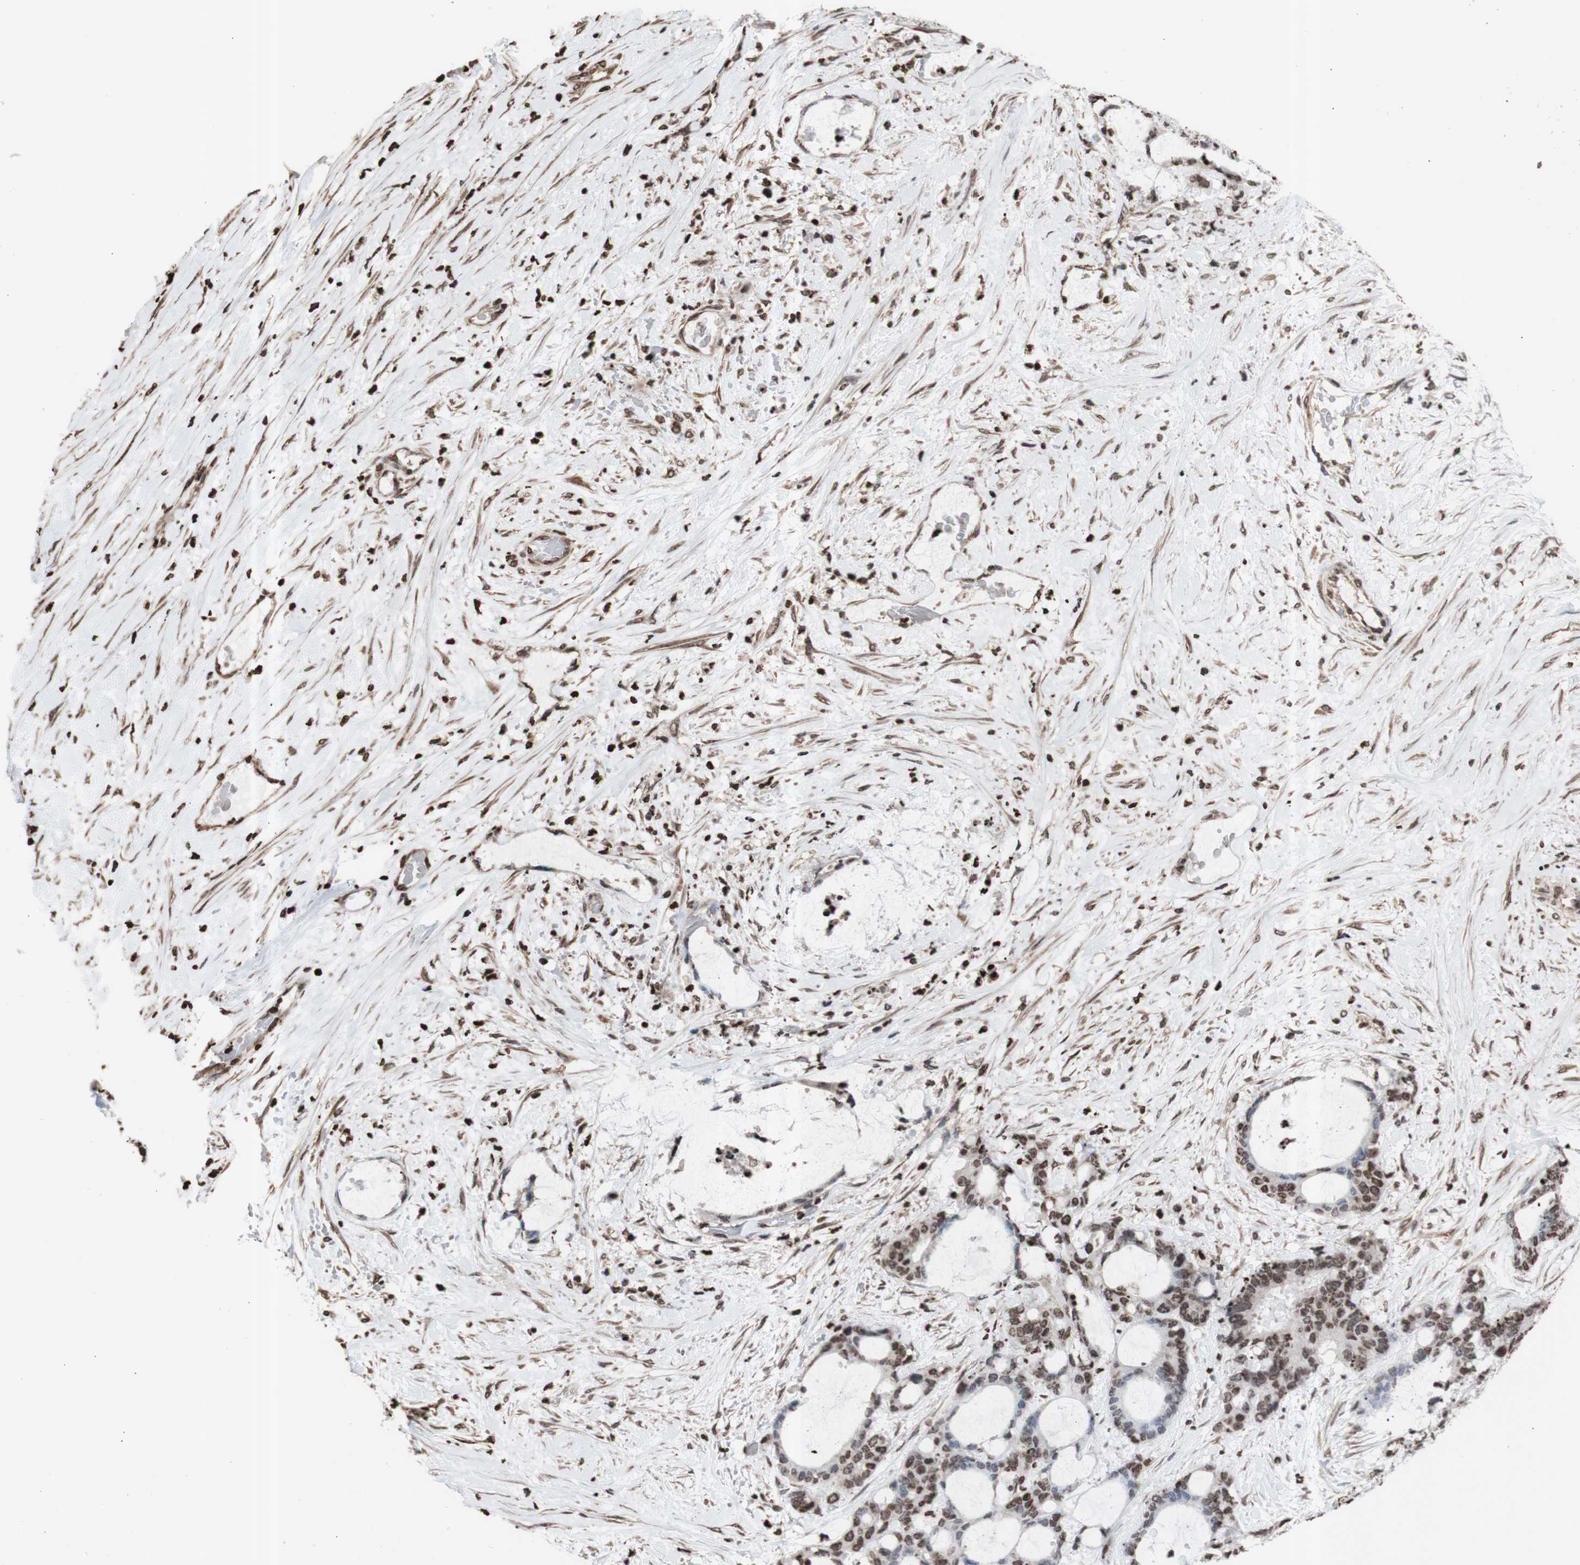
{"staining": {"intensity": "moderate", "quantity": ">75%", "location": "nuclear"}, "tissue": "liver cancer", "cell_type": "Tumor cells", "image_type": "cancer", "snomed": [{"axis": "morphology", "description": "Cholangiocarcinoma"}, {"axis": "topography", "description": "Liver"}], "caption": "Brown immunohistochemical staining in human liver cancer (cholangiocarcinoma) displays moderate nuclear staining in about >75% of tumor cells. The protein is stained brown, and the nuclei are stained in blue (DAB (3,3'-diaminobenzidine) IHC with brightfield microscopy, high magnification).", "gene": "SNAI2", "patient": {"sex": "female", "age": 73}}